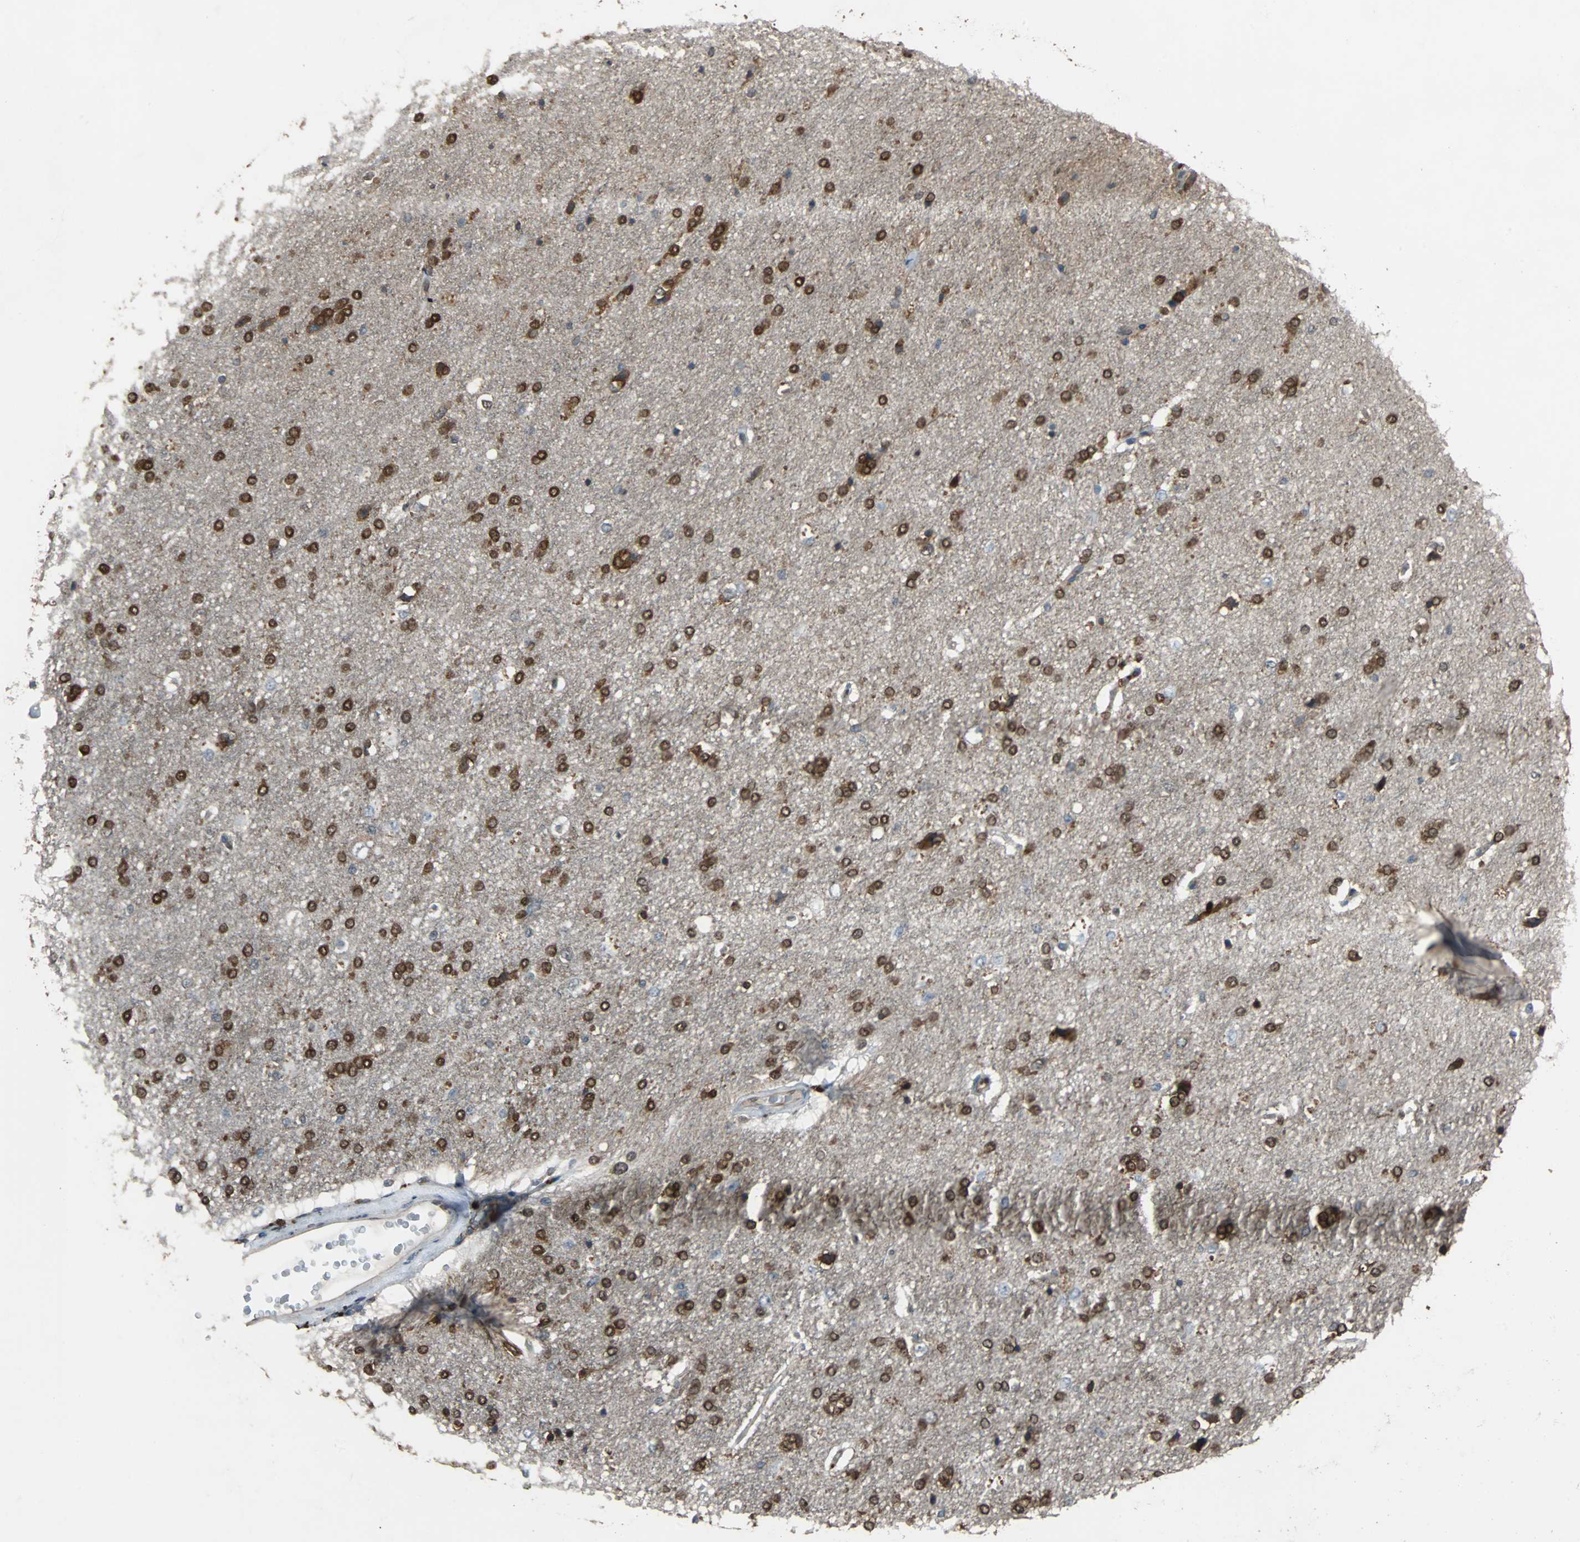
{"staining": {"intensity": "weak", "quantity": ">75%", "location": "cytoplasmic/membranous"}, "tissue": "cerebral cortex", "cell_type": "Endothelial cells", "image_type": "normal", "snomed": [{"axis": "morphology", "description": "Normal tissue, NOS"}, {"axis": "topography", "description": "Cerebral cortex"}], "caption": "IHC micrograph of normal cerebral cortex stained for a protein (brown), which displays low levels of weak cytoplasmic/membranous expression in about >75% of endothelial cells.", "gene": "NDRG1", "patient": {"sex": "male", "age": 62}}